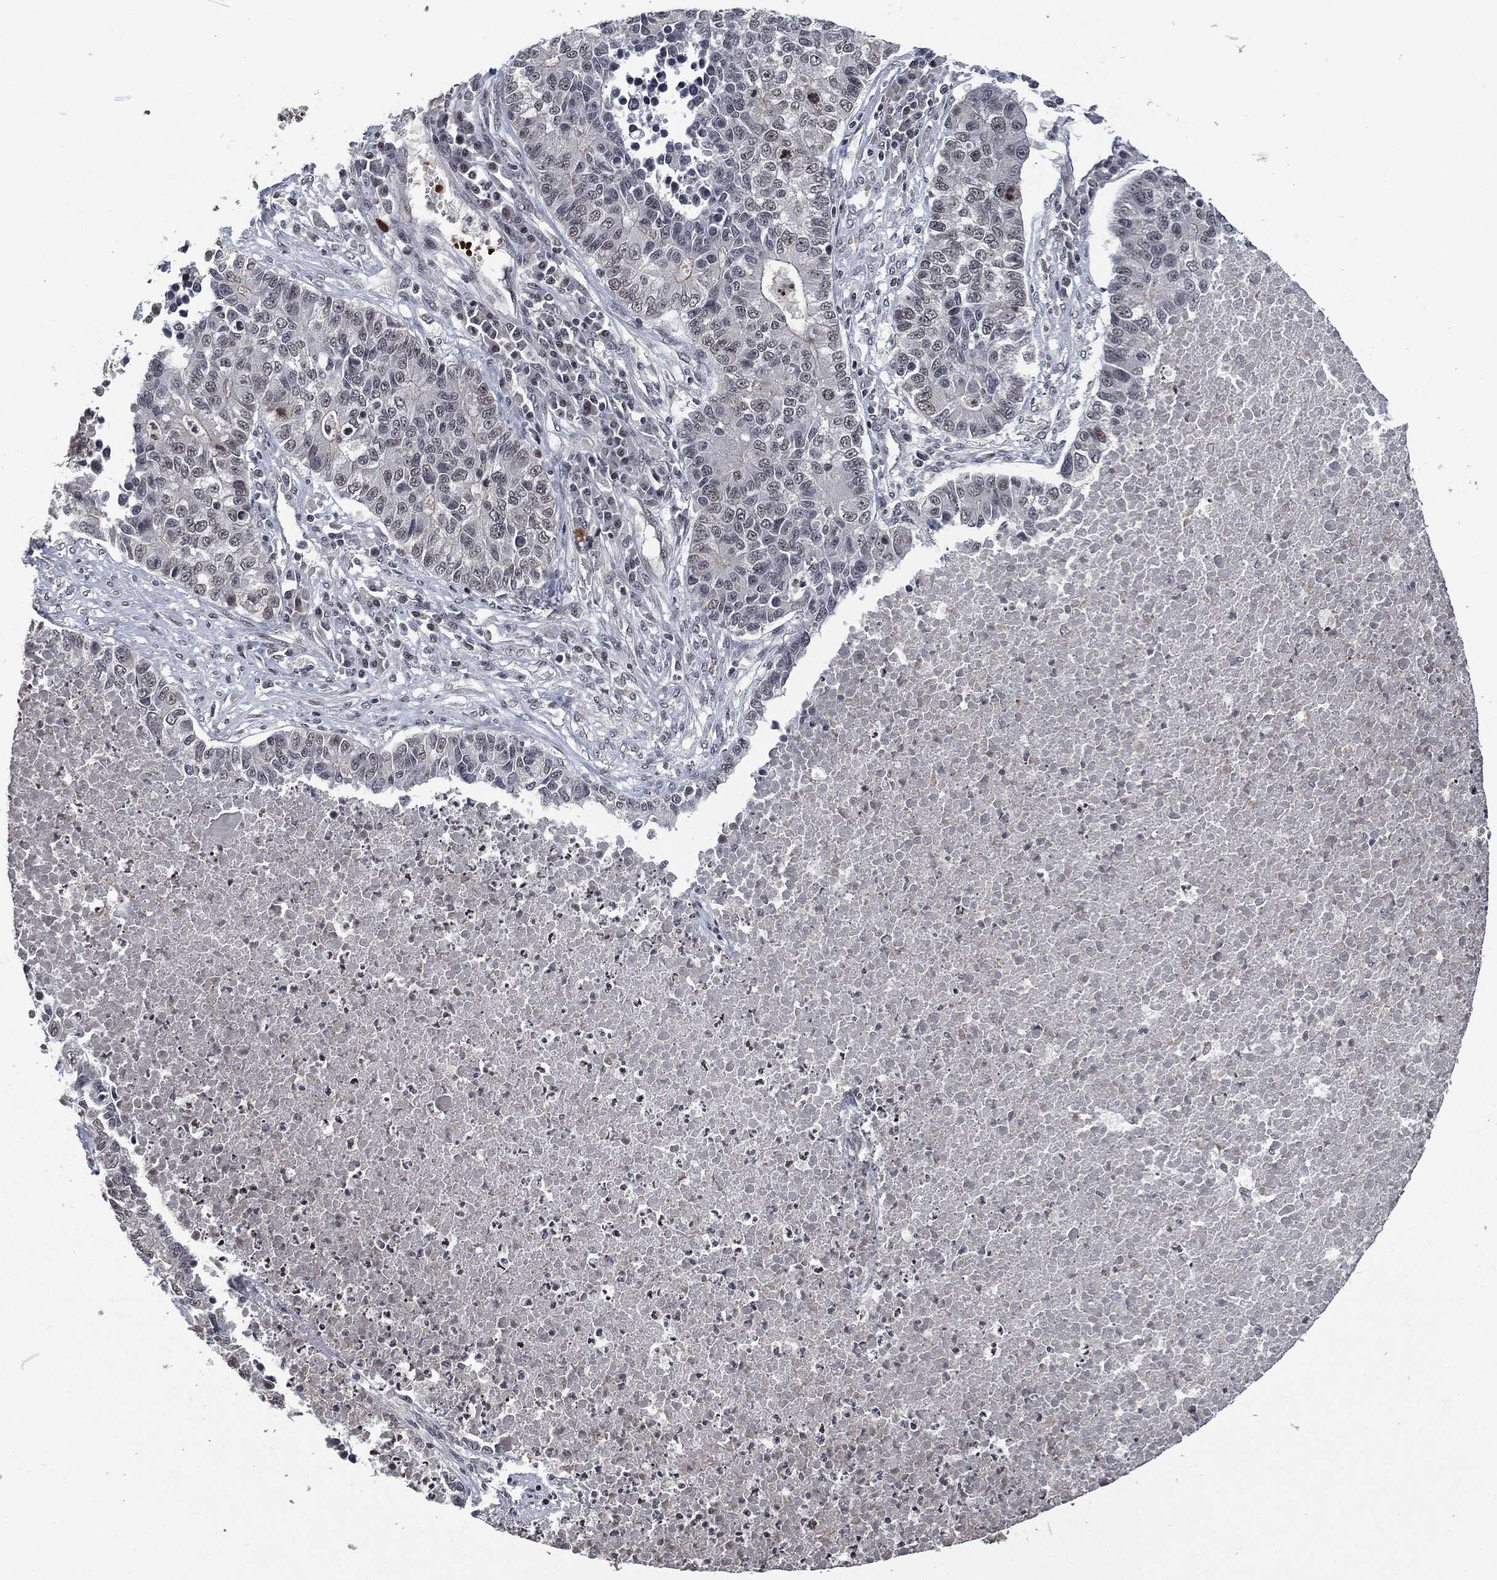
{"staining": {"intensity": "negative", "quantity": "none", "location": "none"}, "tissue": "lung cancer", "cell_type": "Tumor cells", "image_type": "cancer", "snomed": [{"axis": "morphology", "description": "Adenocarcinoma, NOS"}, {"axis": "topography", "description": "Lung"}], "caption": "This is a histopathology image of immunohistochemistry staining of adenocarcinoma (lung), which shows no expression in tumor cells.", "gene": "EGFR", "patient": {"sex": "male", "age": 57}}